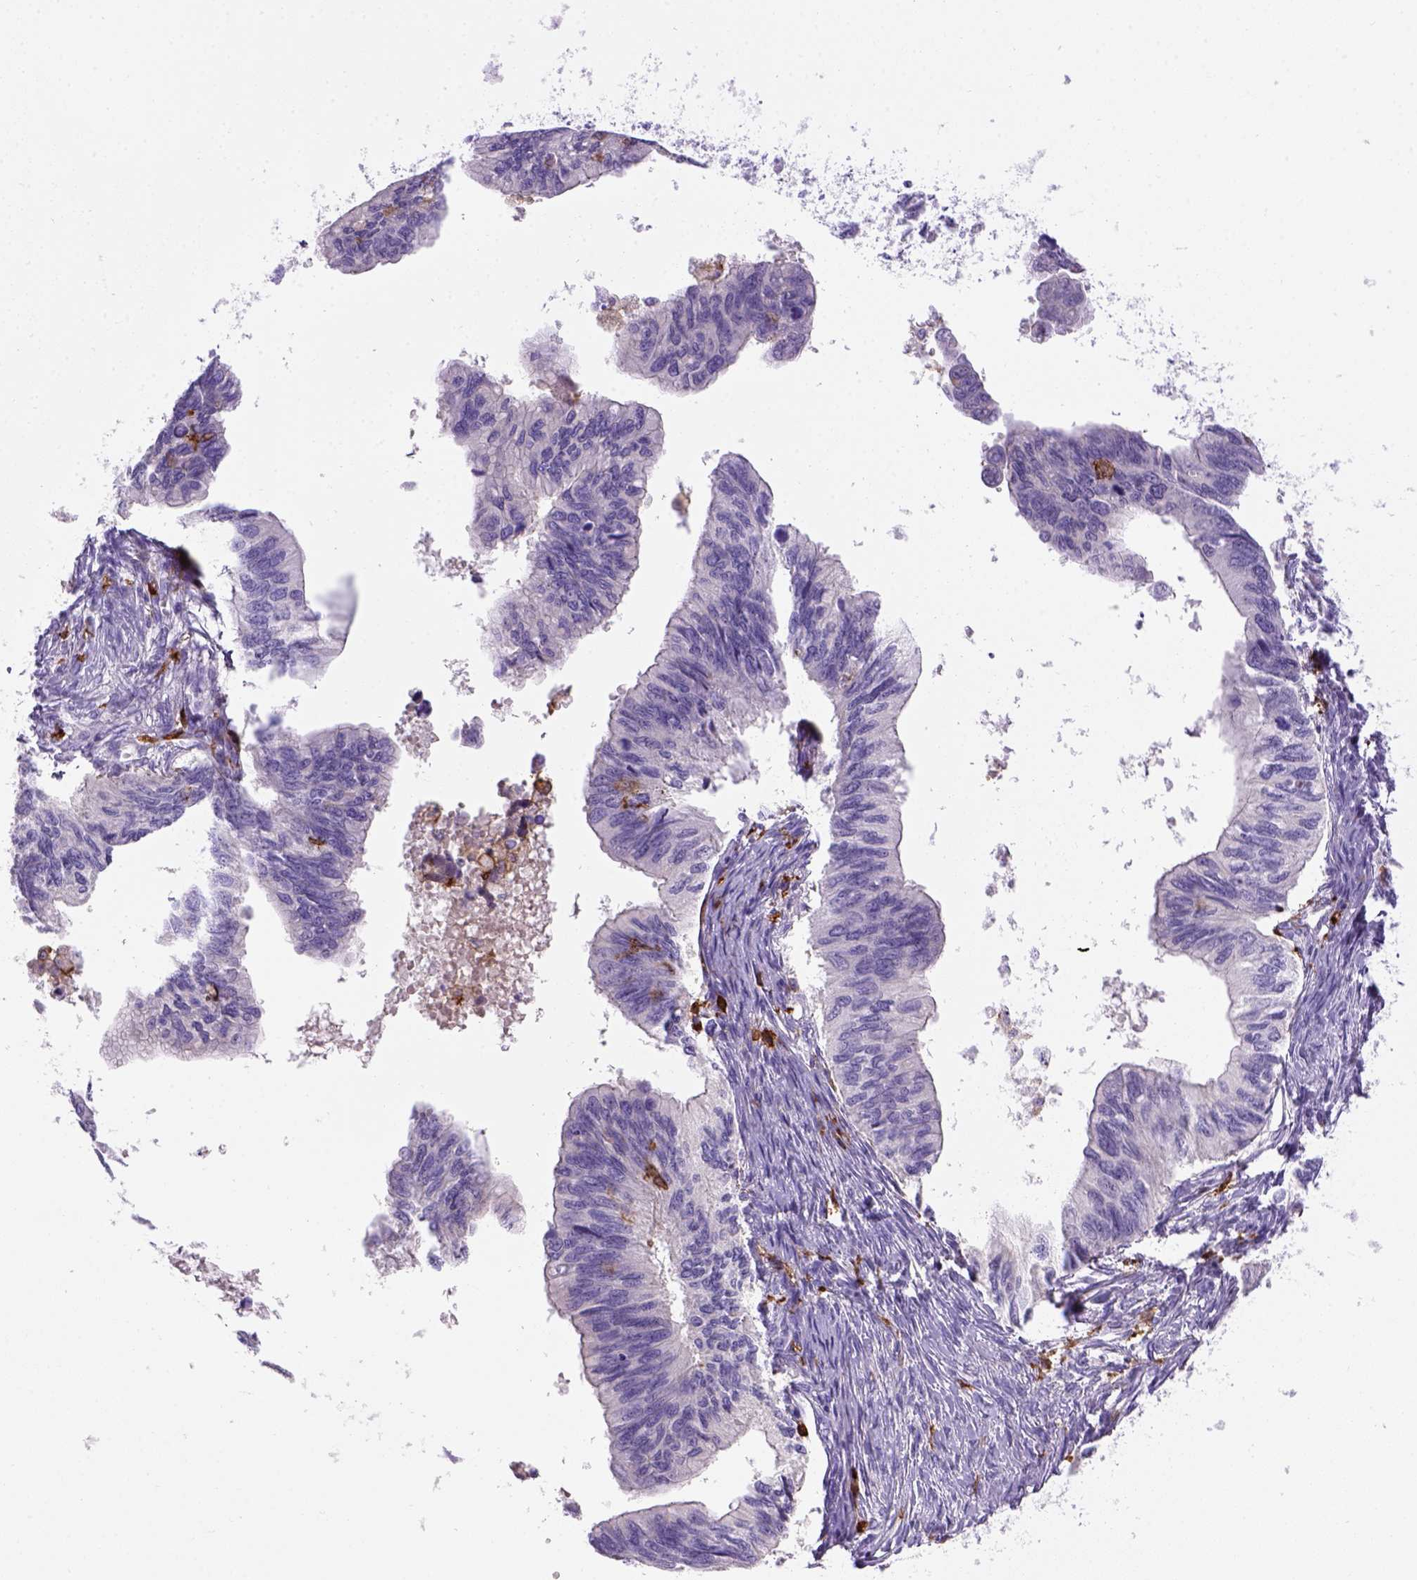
{"staining": {"intensity": "negative", "quantity": "none", "location": "none"}, "tissue": "ovarian cancer", "cell_type": "Tumor cells", "image_type": "cancer", "snomed": [{"axis": "morphology", "description": "Cystadenocarcinoma, mucinous, NOS"}, {"axis": "topography", "description": "Ovary"}], "caption": "High power microscopy micrograph of an immunohistochemistry photomicrograph of ovarian cancer, revealing no significant positivity in tumor cells.", "gene": "CD14", "patient": {"sex": "female", "age": 76}}